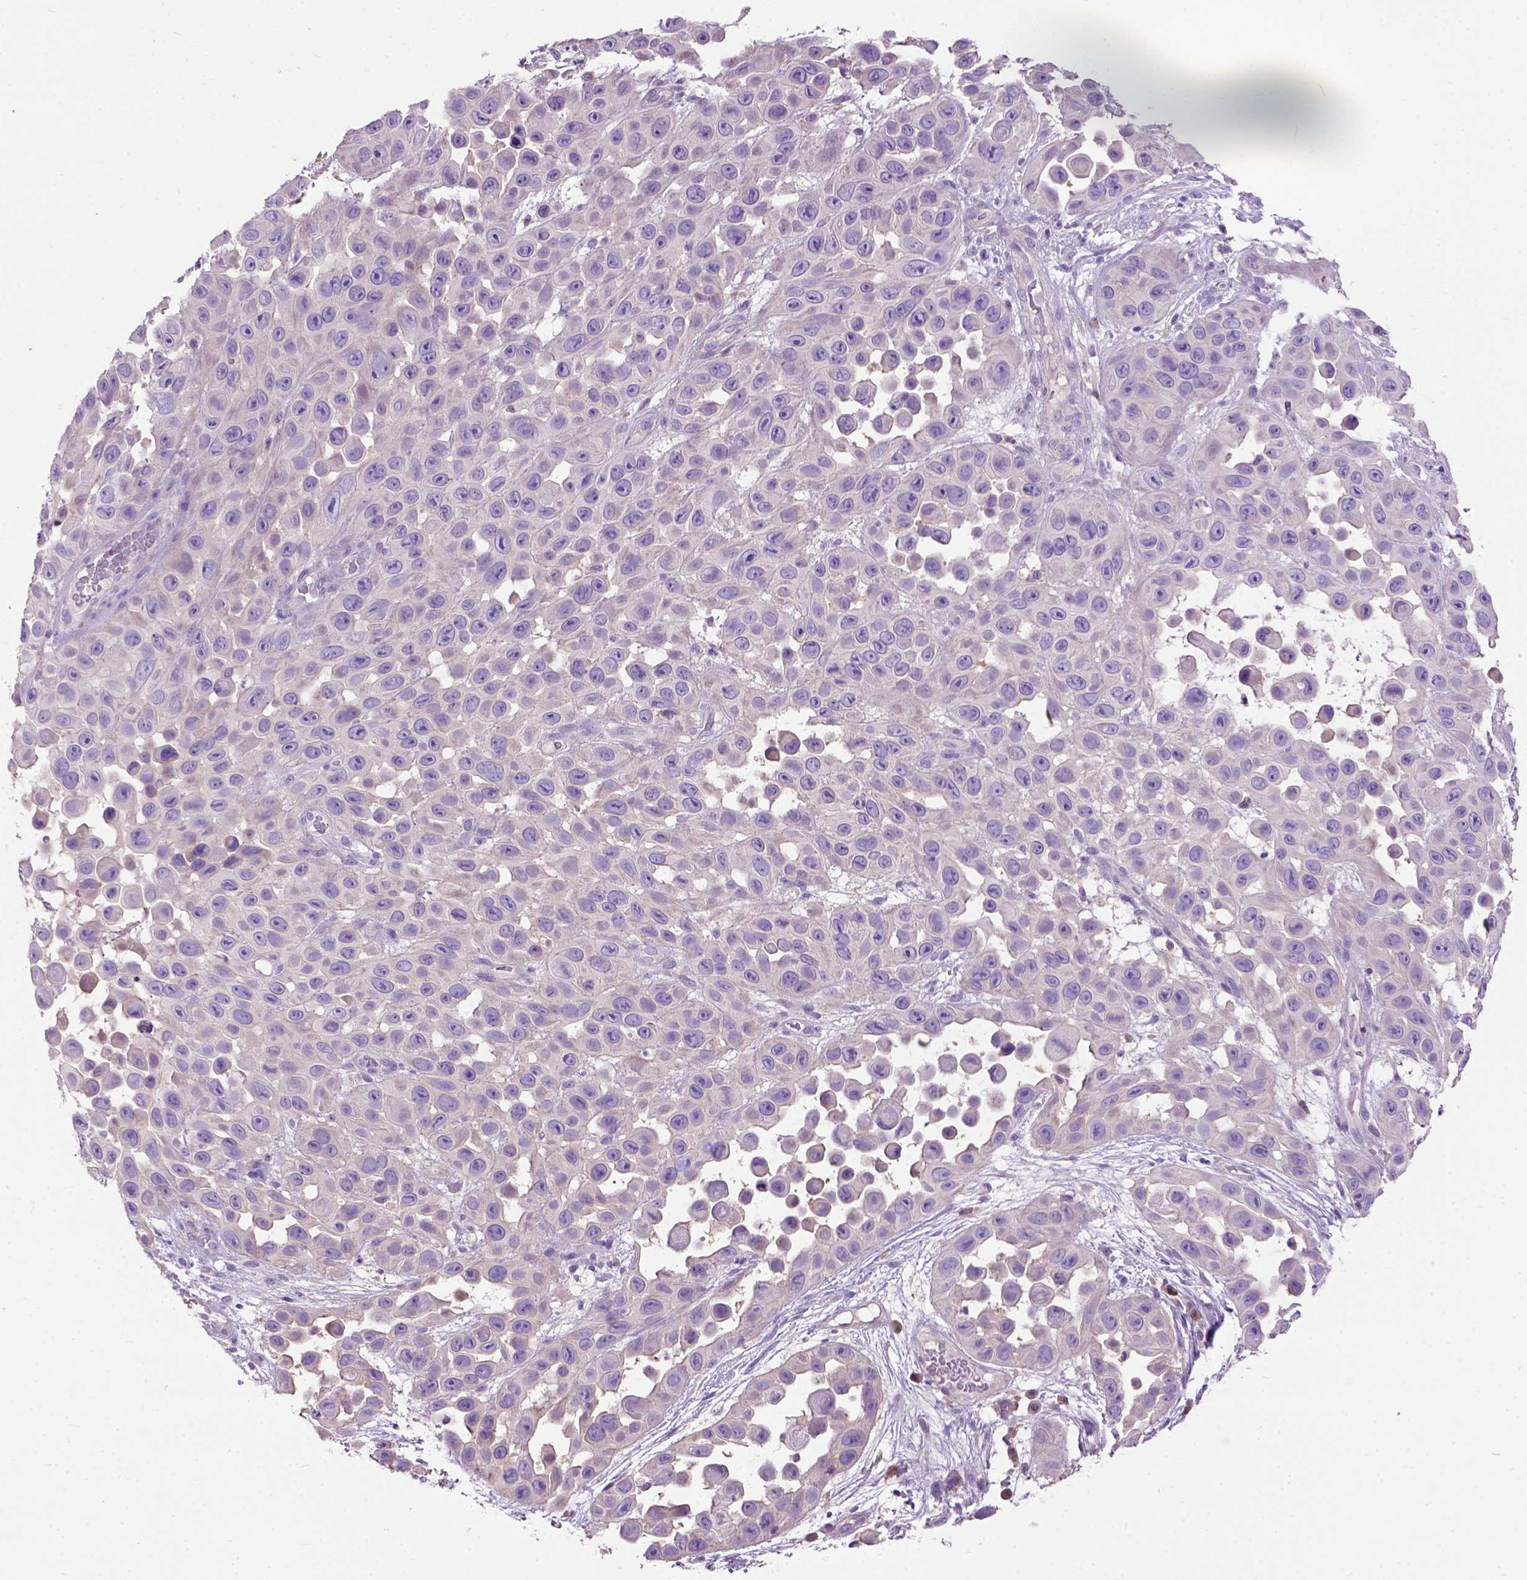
{"staining": {"intensity": "negative", "quantity": "none", "location": "none"}, "tissue": "skin cancer", "cell_type": "Tumor cells", "image_type": "cancer", "snomed": [{"axis": "morphology", "description": "Squamous cell carcinoma, NOS"}, {"axis": "topography", "description": "Skin"}], "caption": "IHC of human skin cancer shows no staining in tumor cells.", "gene": "SEMA4F", "patient": {"sex": "male", "age": 81}}